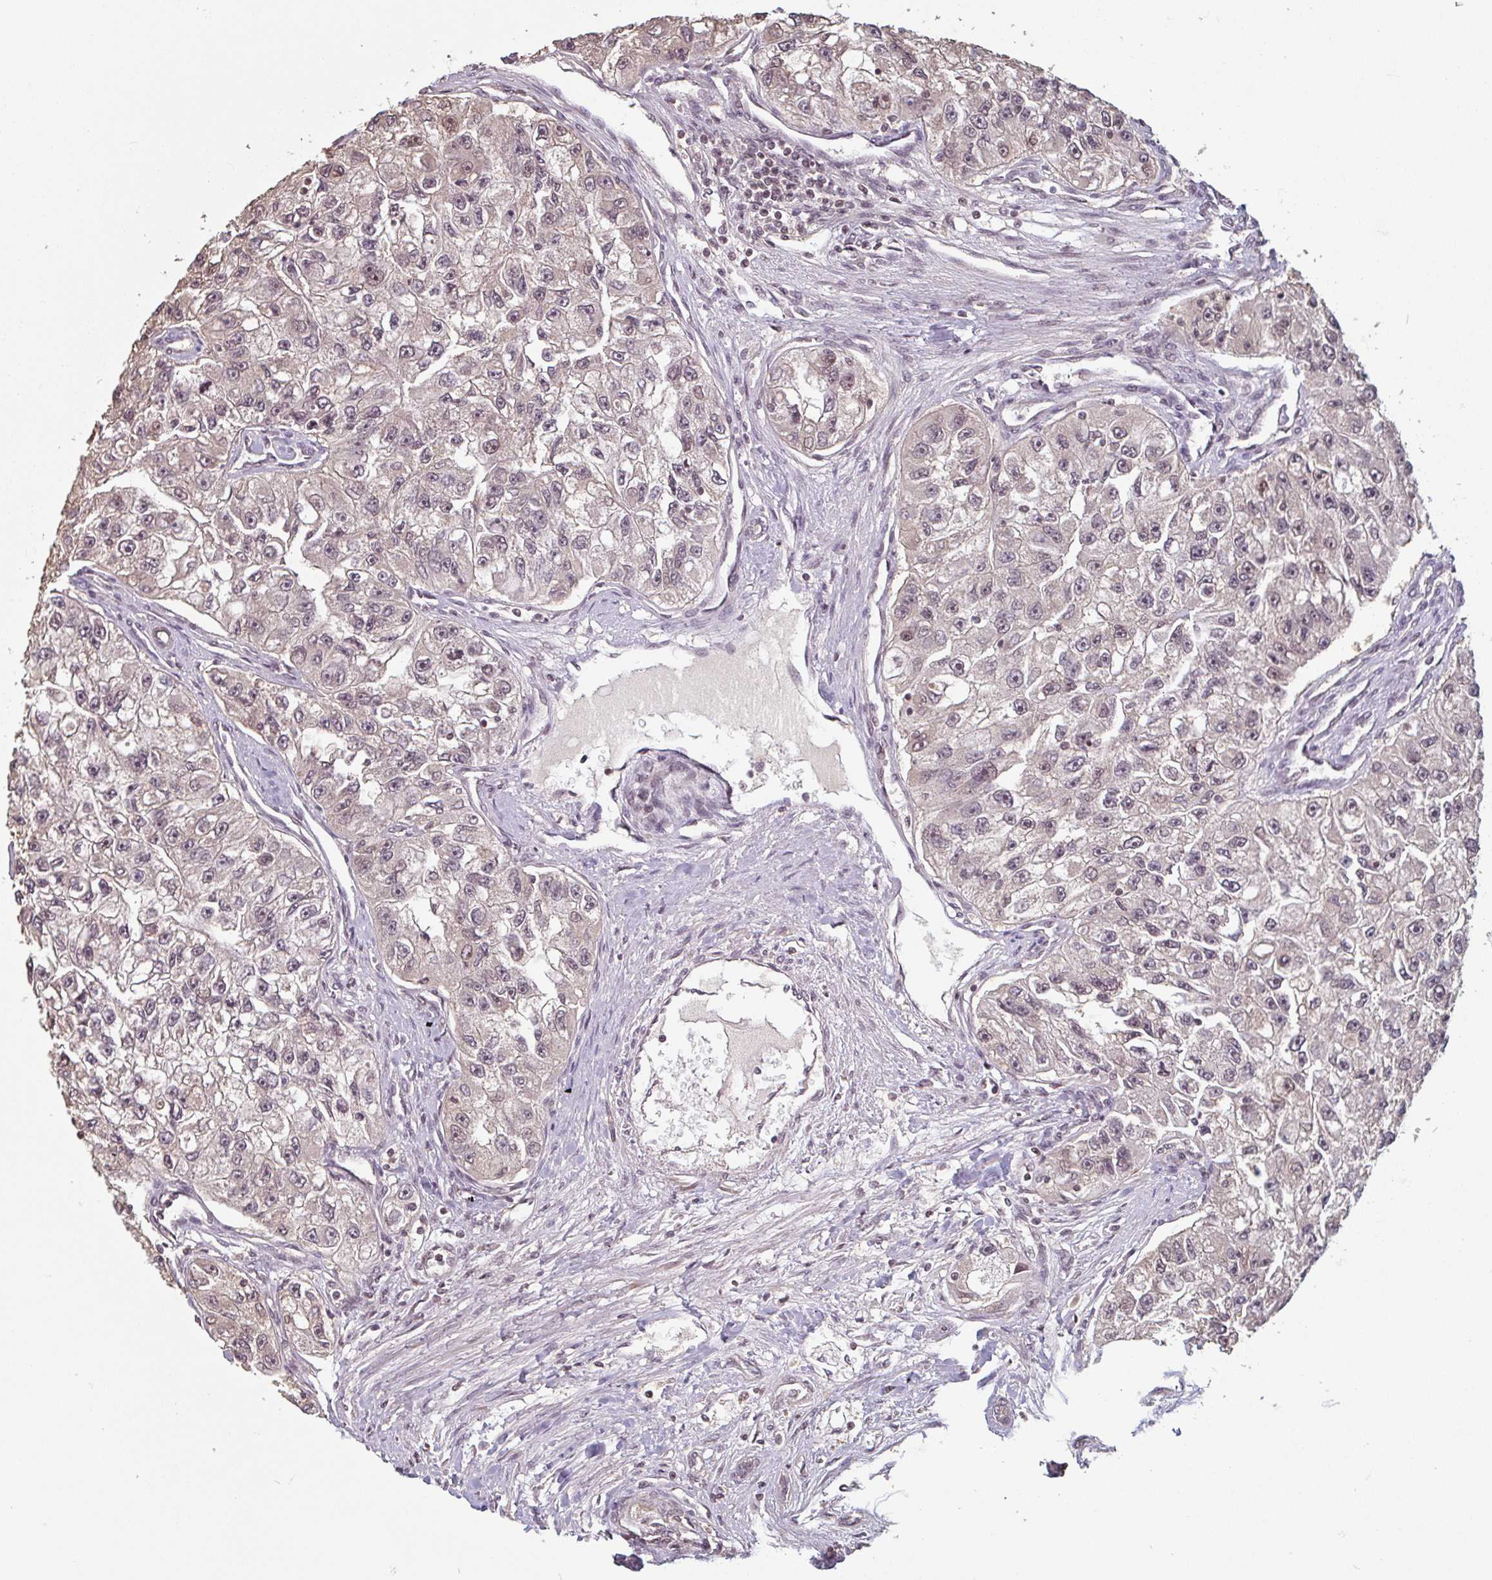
{"staining": {"intensity": "weak", "quantity": ">75%", "location": "nuclear"}, "tissue": "renal cancer", "cell_type": "Tumor cells", "image_type": "cancer", "snomed": [{"axis": "morphology", "description": "Adenocarcinoma, NOS"}, {"axis": "topography", "description": "Kidney"}], "caption": "Immunohistochemical staining of adenocarcinoma (renal) reveals weak nuclear protein expression in approximately >75% of tumor cells.", "gene": "DR1", "patient": {"sex": "male", "age": 63}}